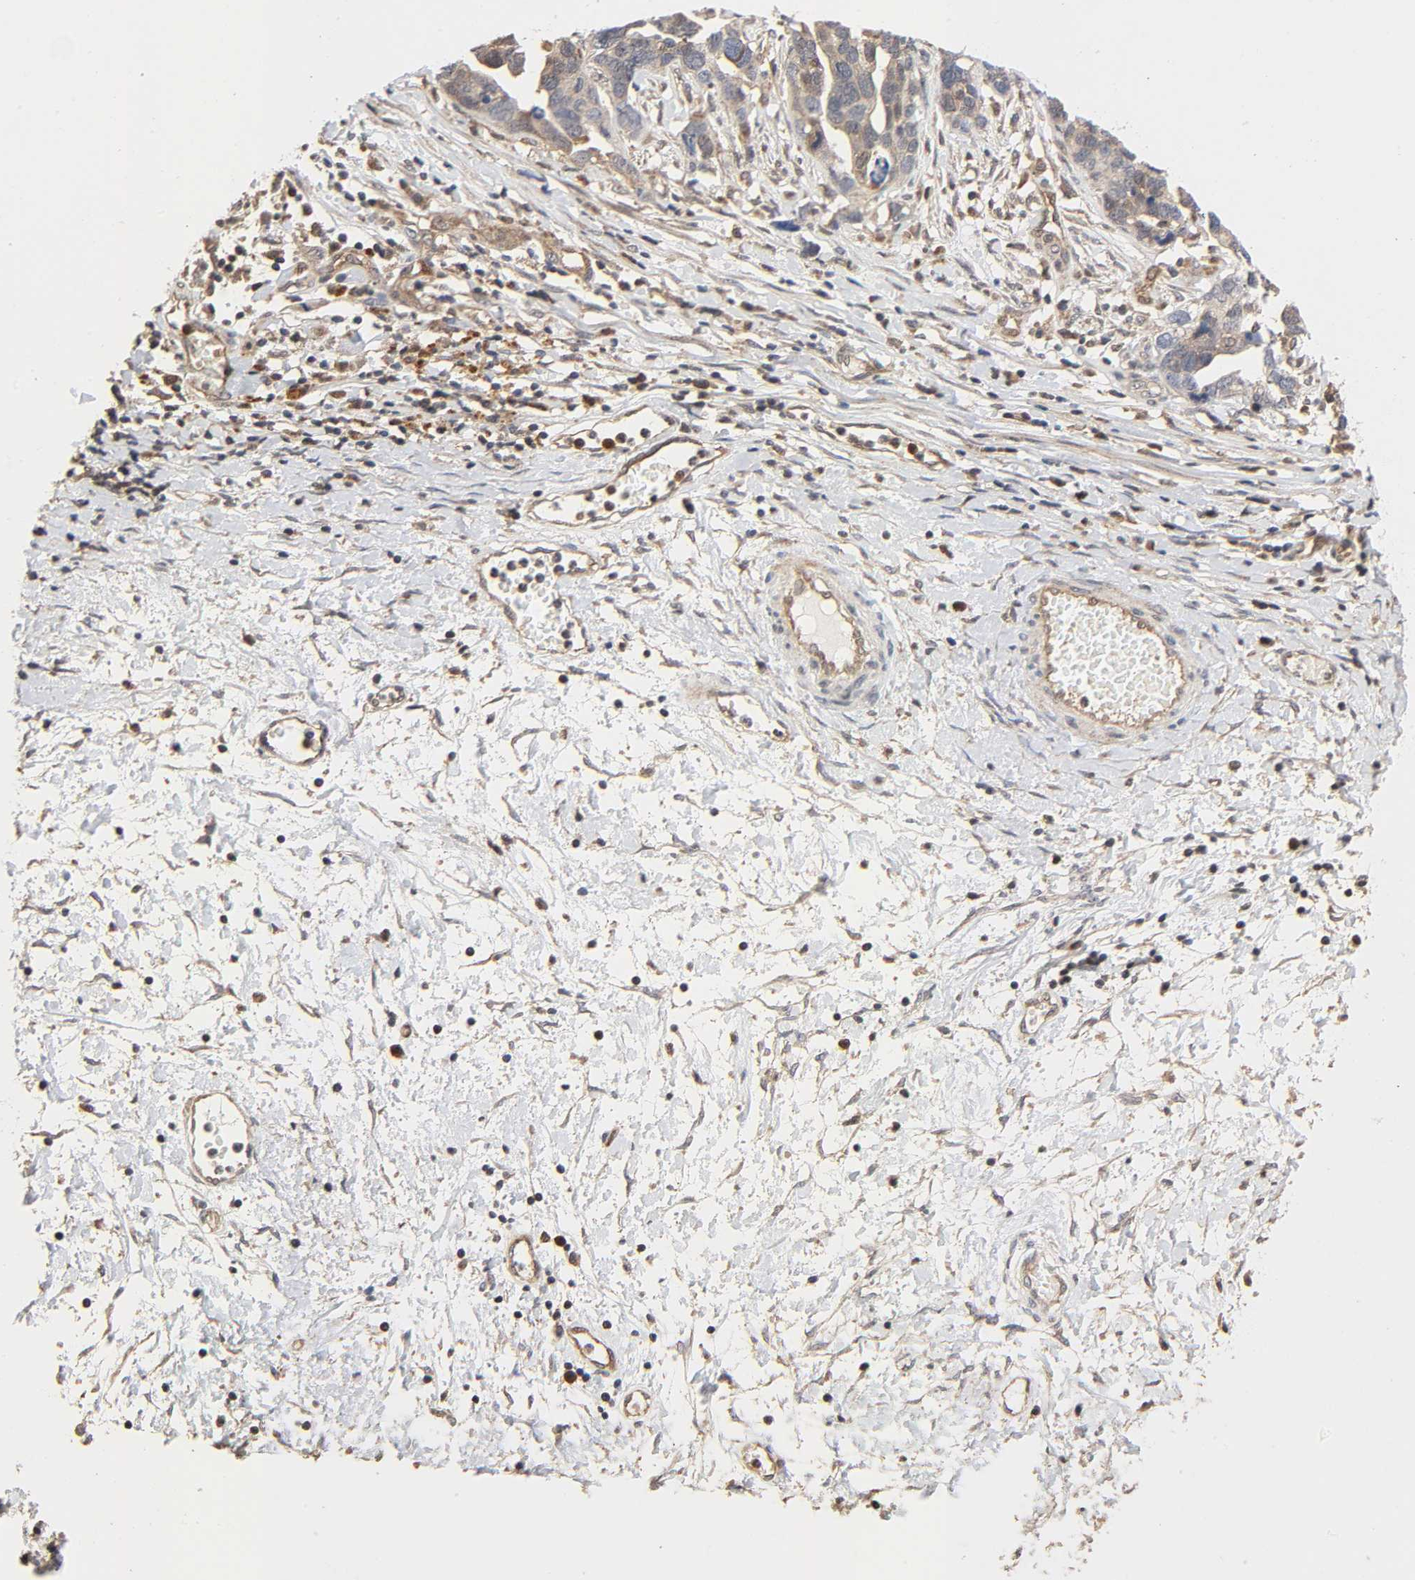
{"staining": {"intensity": "weak", "quantity": ">75%", "location": "cytoplasmic/membranous,nuclear"}, "tissue": "ovarian cancer", "cell_type": "Tumor cells", "image_type": "cancer", "snomed": [{"axis": "morphology", "description": "Cystadenocarcinoma, serous, NOS"}, {"axis": "topography", "description": "Ovary"}], "caption": "Immunohistochemistry of ovarian cancer (serous cystadenocarcinoma) exhibits low levels of weak cytoplasmic/membranous and nuclear positivity in about >75% of tumor cells.", "gene": "CASP9", "patient": {"sex": "female", "age": 54}}